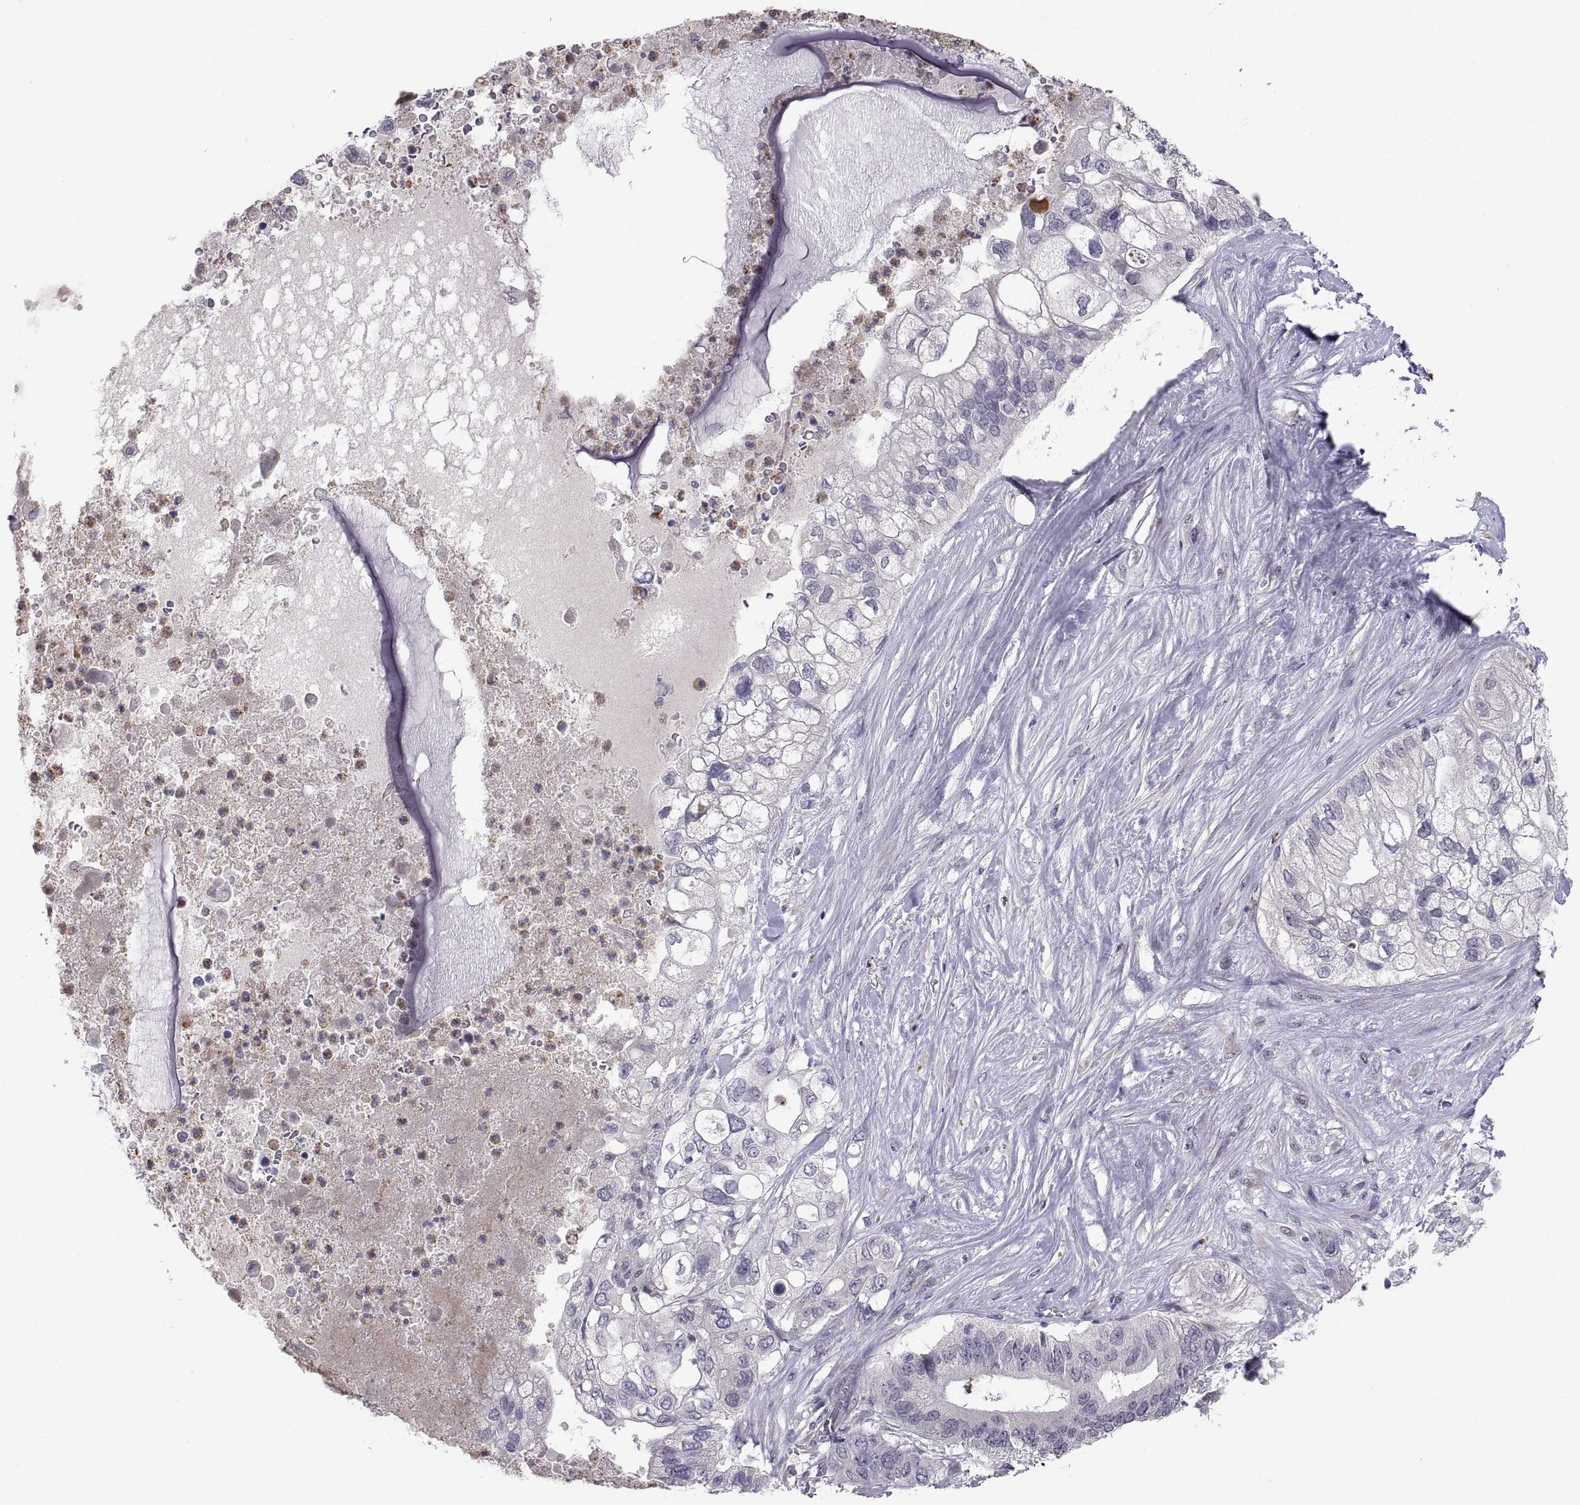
{"staining": {"intensity": "negative", "quantity": "none", "location": "none"}, "tissue": "pancreatic cancer", "cell_type": "Tumor cells", "image_type": "cancer", "snomed": [{"axis": "morphology", "description": "Adenocarcinoma, NOS"}, {"axis": "topography", "description": "Pancreas"}], "caption": "DAB immunohistochemical staining of human pancreatic cancer (adenocarcinoma) reveals no significant expression in tumor cells.", "gene": "PKP1", "patient": {"sex": "female", "age": 72}}